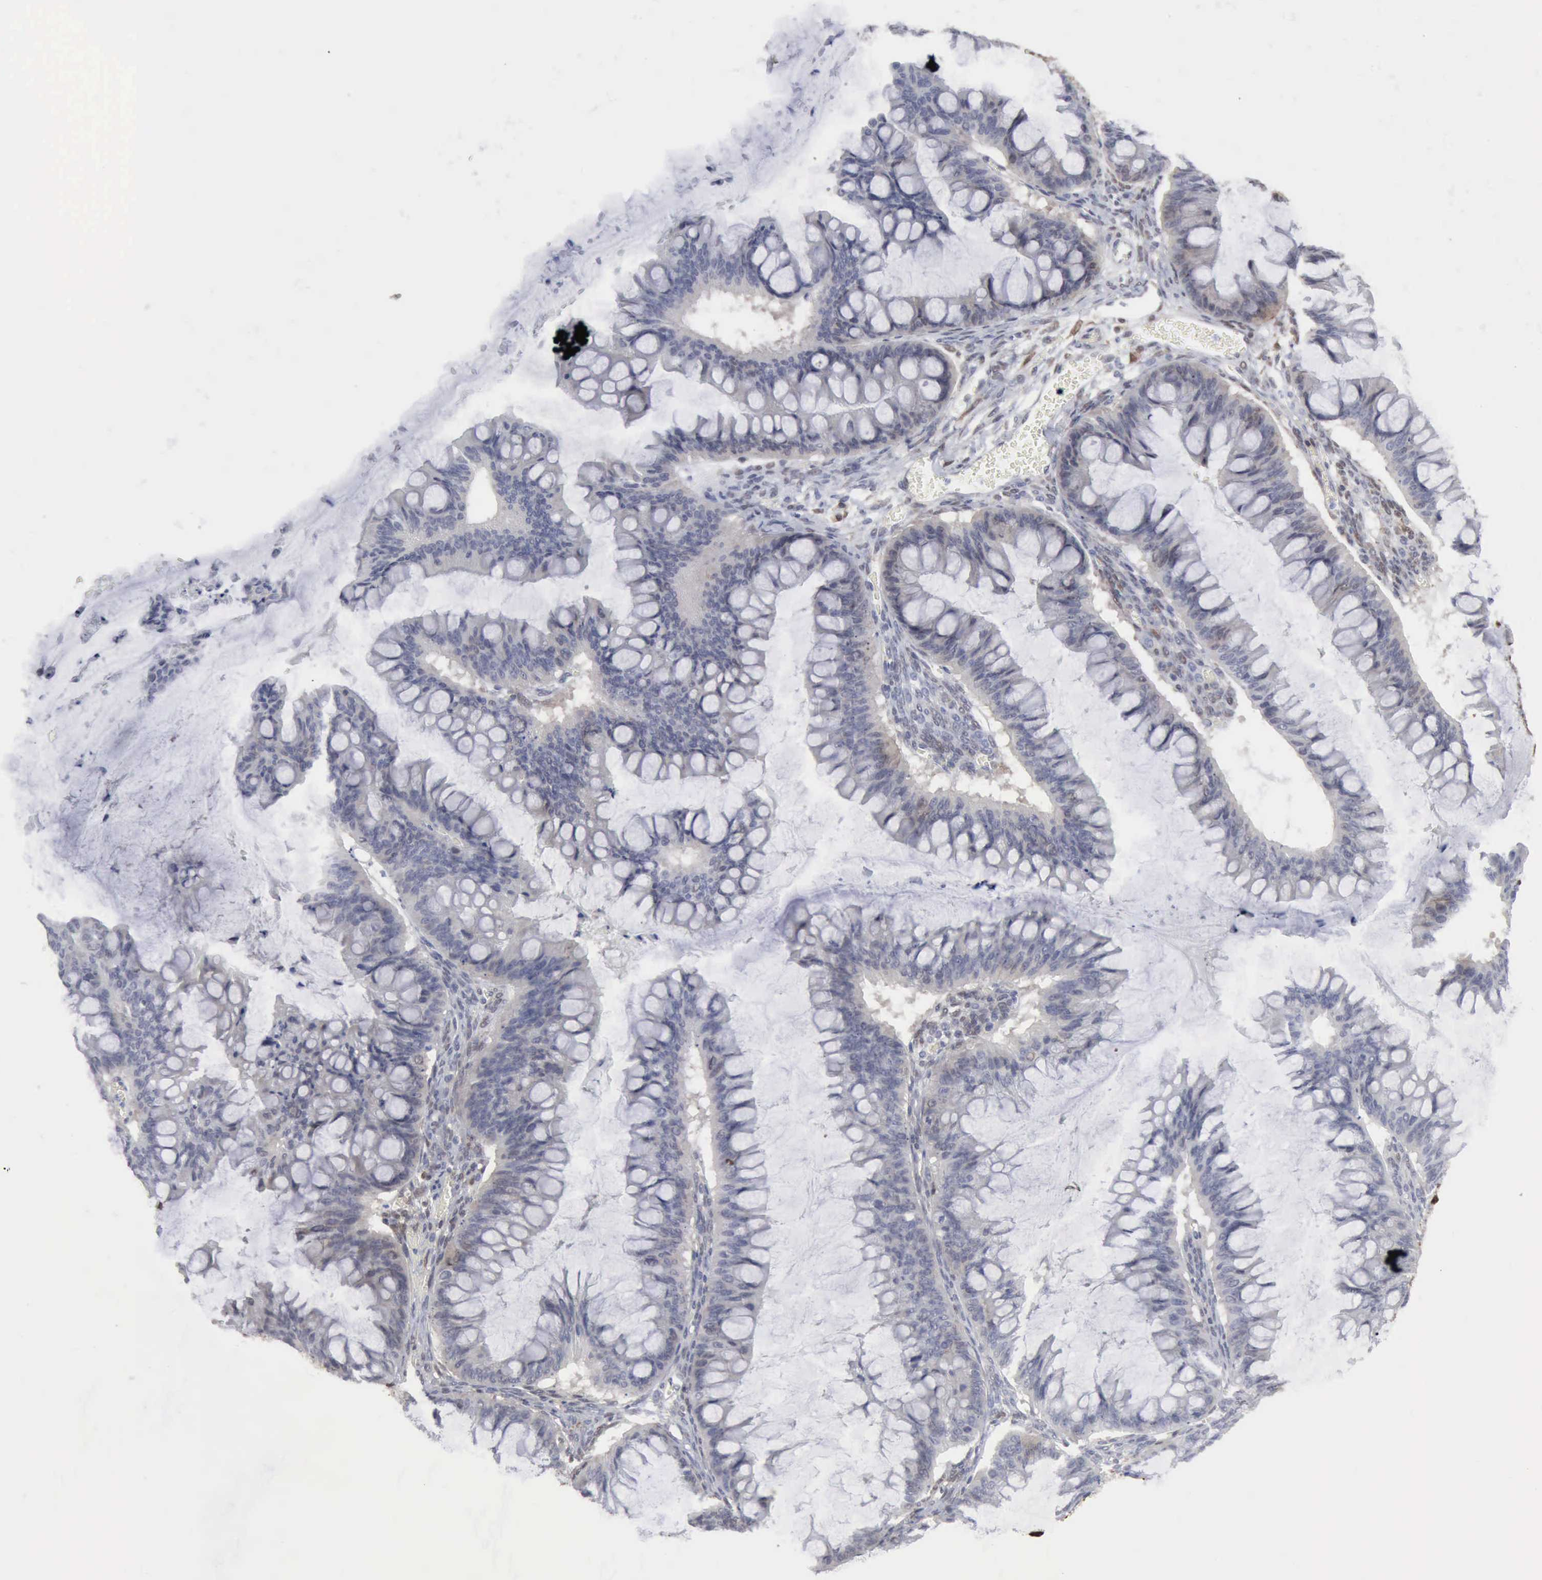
{"staining": {"intensity": "negative", "quantity": "none", "location": "none"}, "tissue": "ovarian cancer", "cell_type": "Tumor cells", "image_type": "cancer", "snomed": [{"axis": "morphology", "description": "Cystadenocarcinoma, mucinous, NOS"}, {"axis": "topography", "description": "Ovary"}], "caption": "Human ovarian cancer stained for a protein using IHC exhibits no expression in tumor cells.", "gene": "STAT1", "patient": {"sex": "female", "age": 73}}